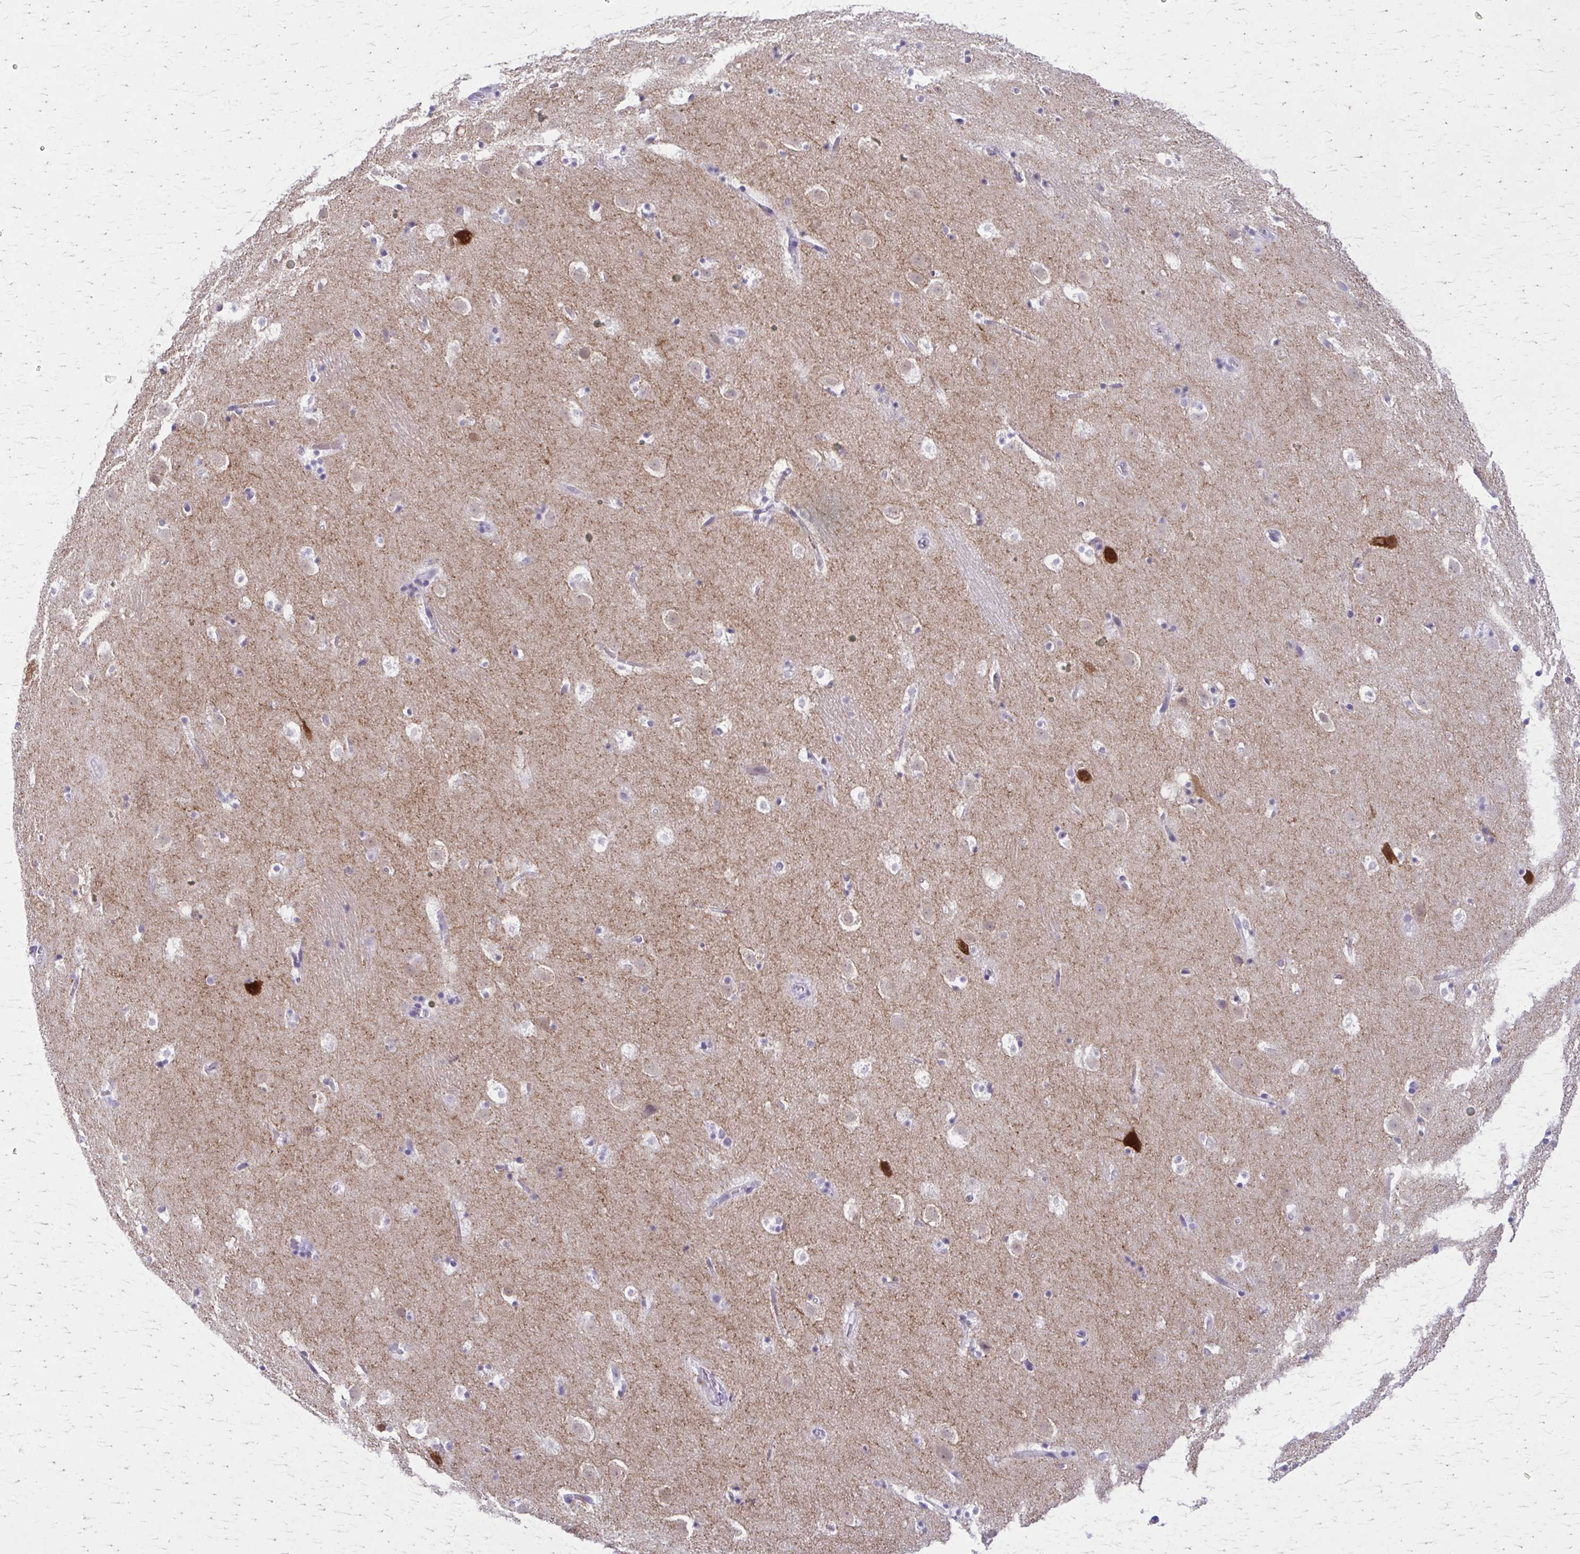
{"staining": {"intensity": "negative", "quantity": "none", "location": "none"}, "tissue": "caudate", "cell_type": "Glial cells", "image_type": "normal", "snomed": [{"axis": "morphology", "description": "Normal tissue, NOS"}, {"axis": "topography", "description": "Lateral ventricle wall"}], "caption": "High magnification brightfield microscopy of normal caudate stained with DAB (brown) and counterstained with hematoxylin (blue): glial cells show no significant positivity. (Immunohistochemistry (ihc), brightfield microscopy, high magnification).", "gene": "GAD1", "patient": {"sex": "male", "age": 37}}